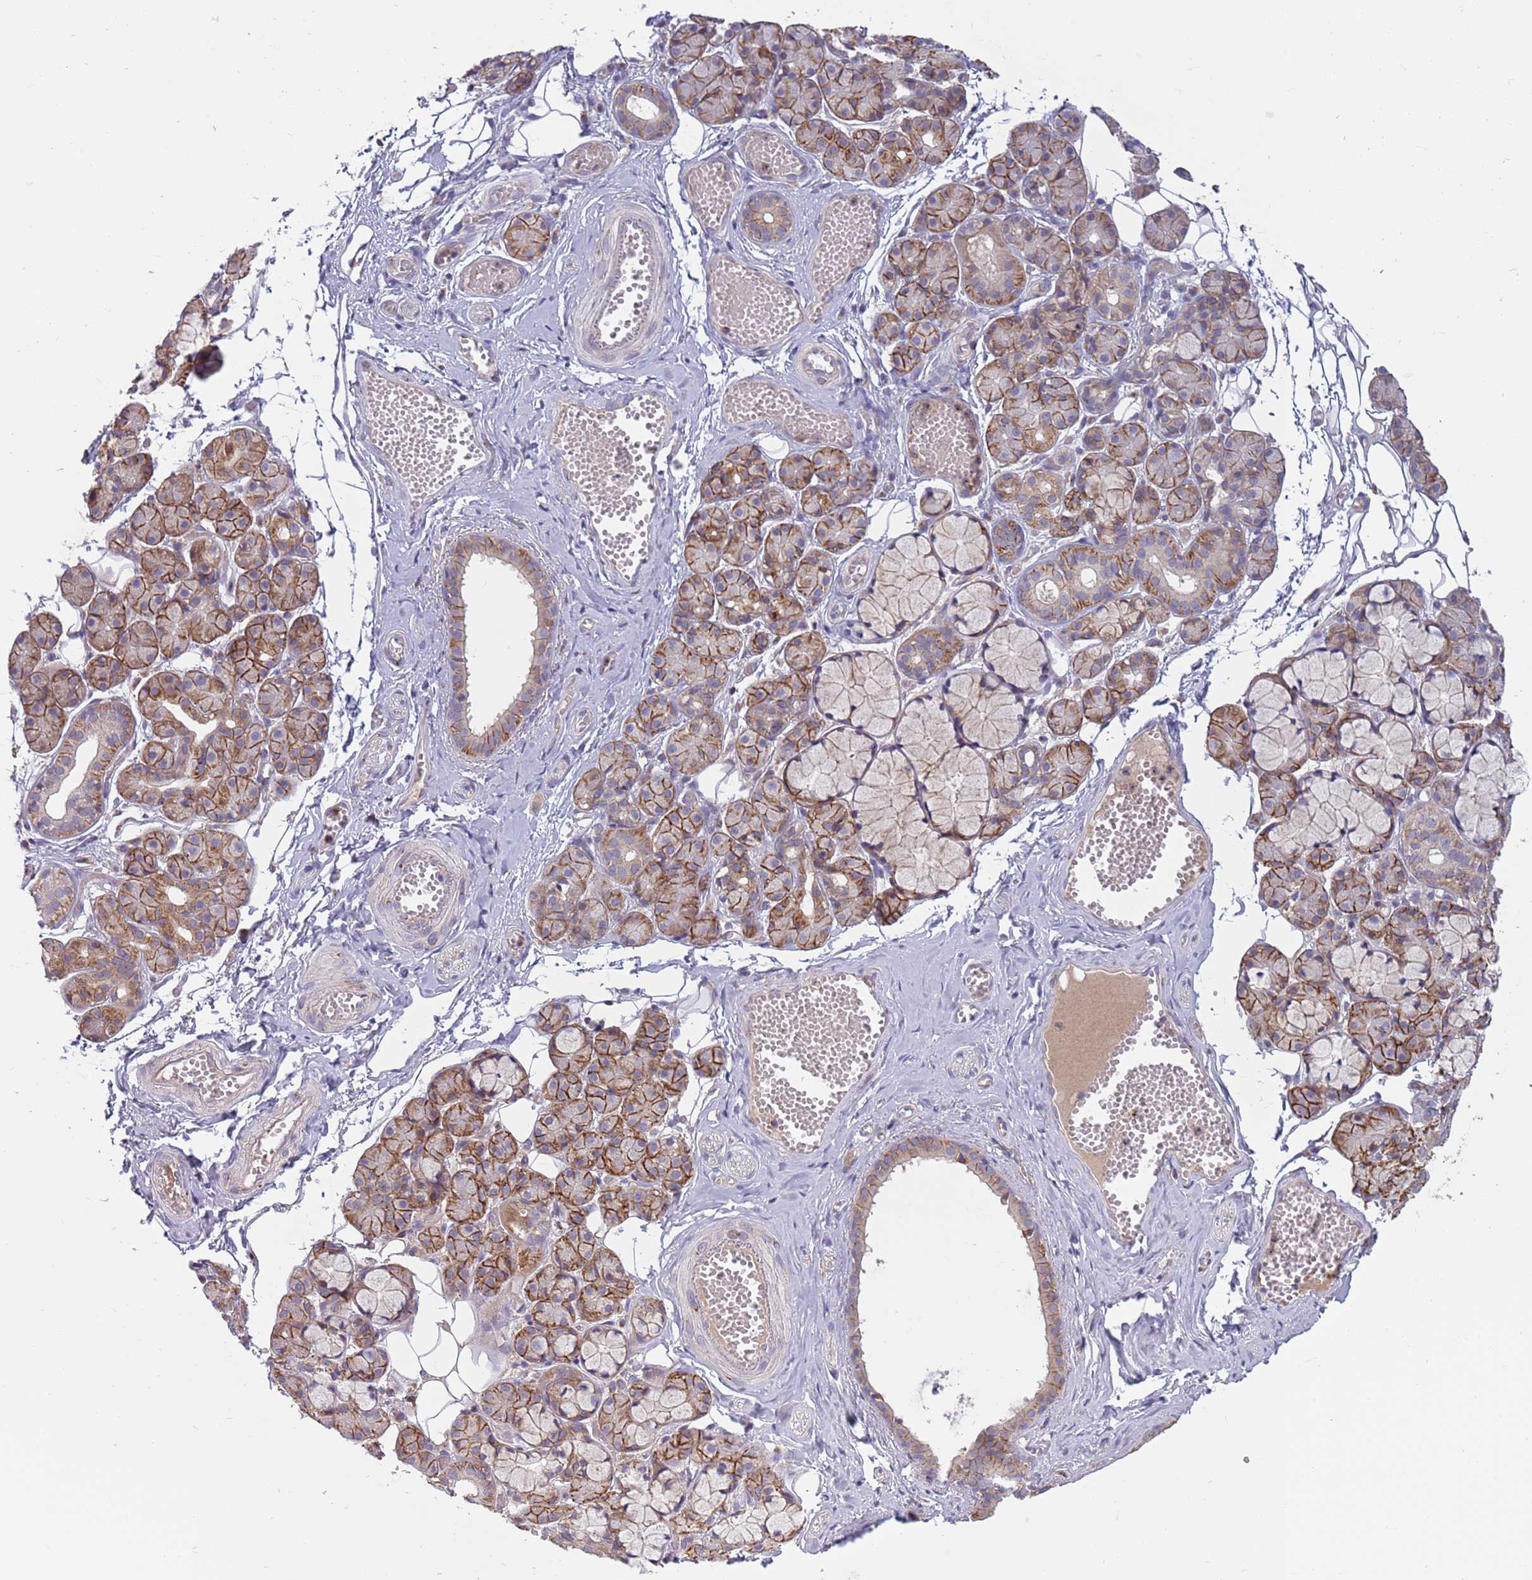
{"staining": {"intensity": "moderate", "quantity": "25%-75%", "location": "cytoplasmic/membranous"}, "tissue": "salivary gland", "cell_type": "Glandular cells", "image_type": "normal", "snomed": [{"axis": "morphology", "description": "Normal tissue, NOS"}, {"axis": "topography", "description": "Salivary gland"}], "caption": "This image demonstrates benign salivary gland stained with IHC to label a protein in brown. The cytoplasmic/membranous of glandular cells show moderate positivity for the protein. Nuclei are counter-stained blue.", "gene": "BTBD7", "patient": {"sex": "male", "age": 63}}